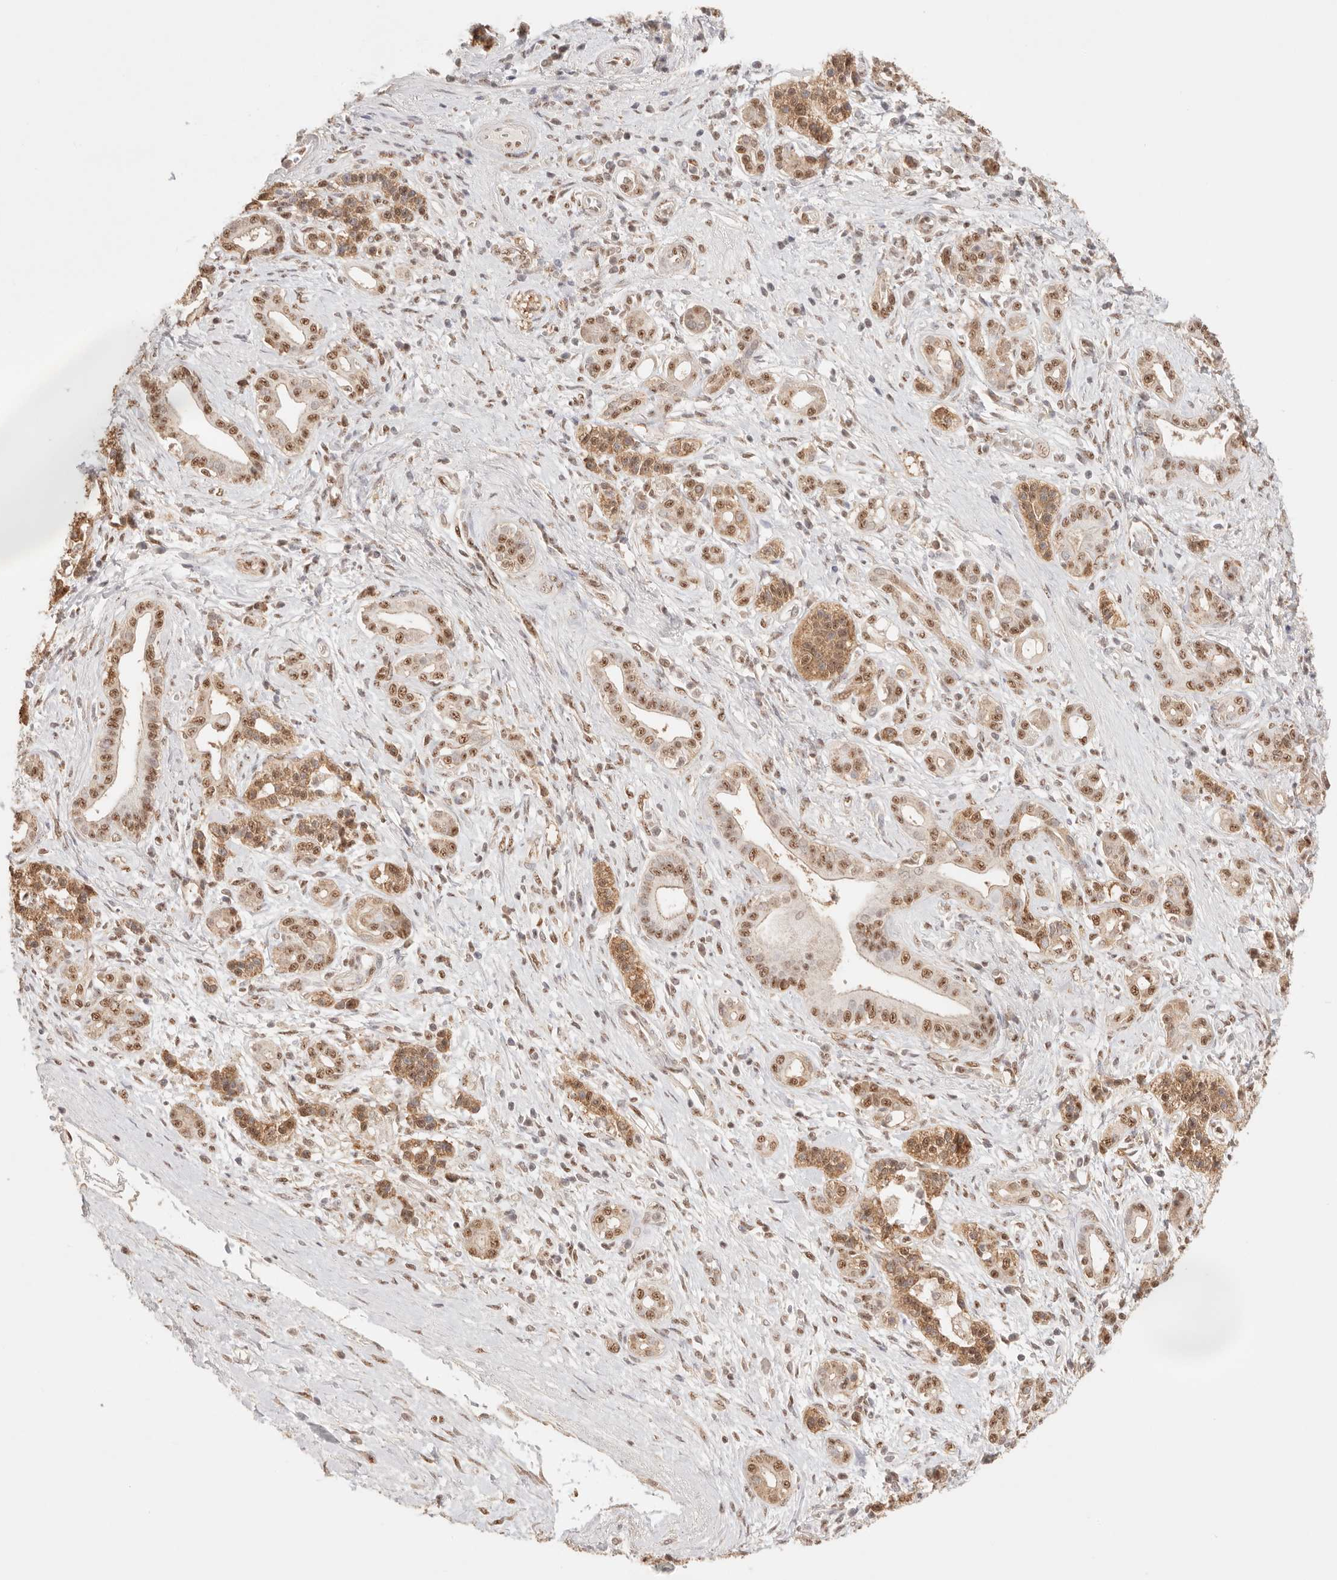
{"staining": {"intensity": "moderate", "quantity": ">75%", "location": "cytoplasmic/membranous,nuclear"}, "tissue": "pancreatic cancer", "cell_type": "Tumor cells", "image_type": "cancer", "snomed": [{"axis": "morphology", "description": "Adenocarcinoma, NOS"}, {"axis": "topography", "description": "Pancreas"}], "caption": "A medium amount of moderate cytoplasmic/membranous and nuclear expression is appreciated in approximately >75% of tumor cells in adenocarcinoma (pancreatic) tissue. (Brightfield microscopy of DAB IHC at high magnification).", "gene": "IL1R2", "patient": {"sex": "male", "age": 78}}